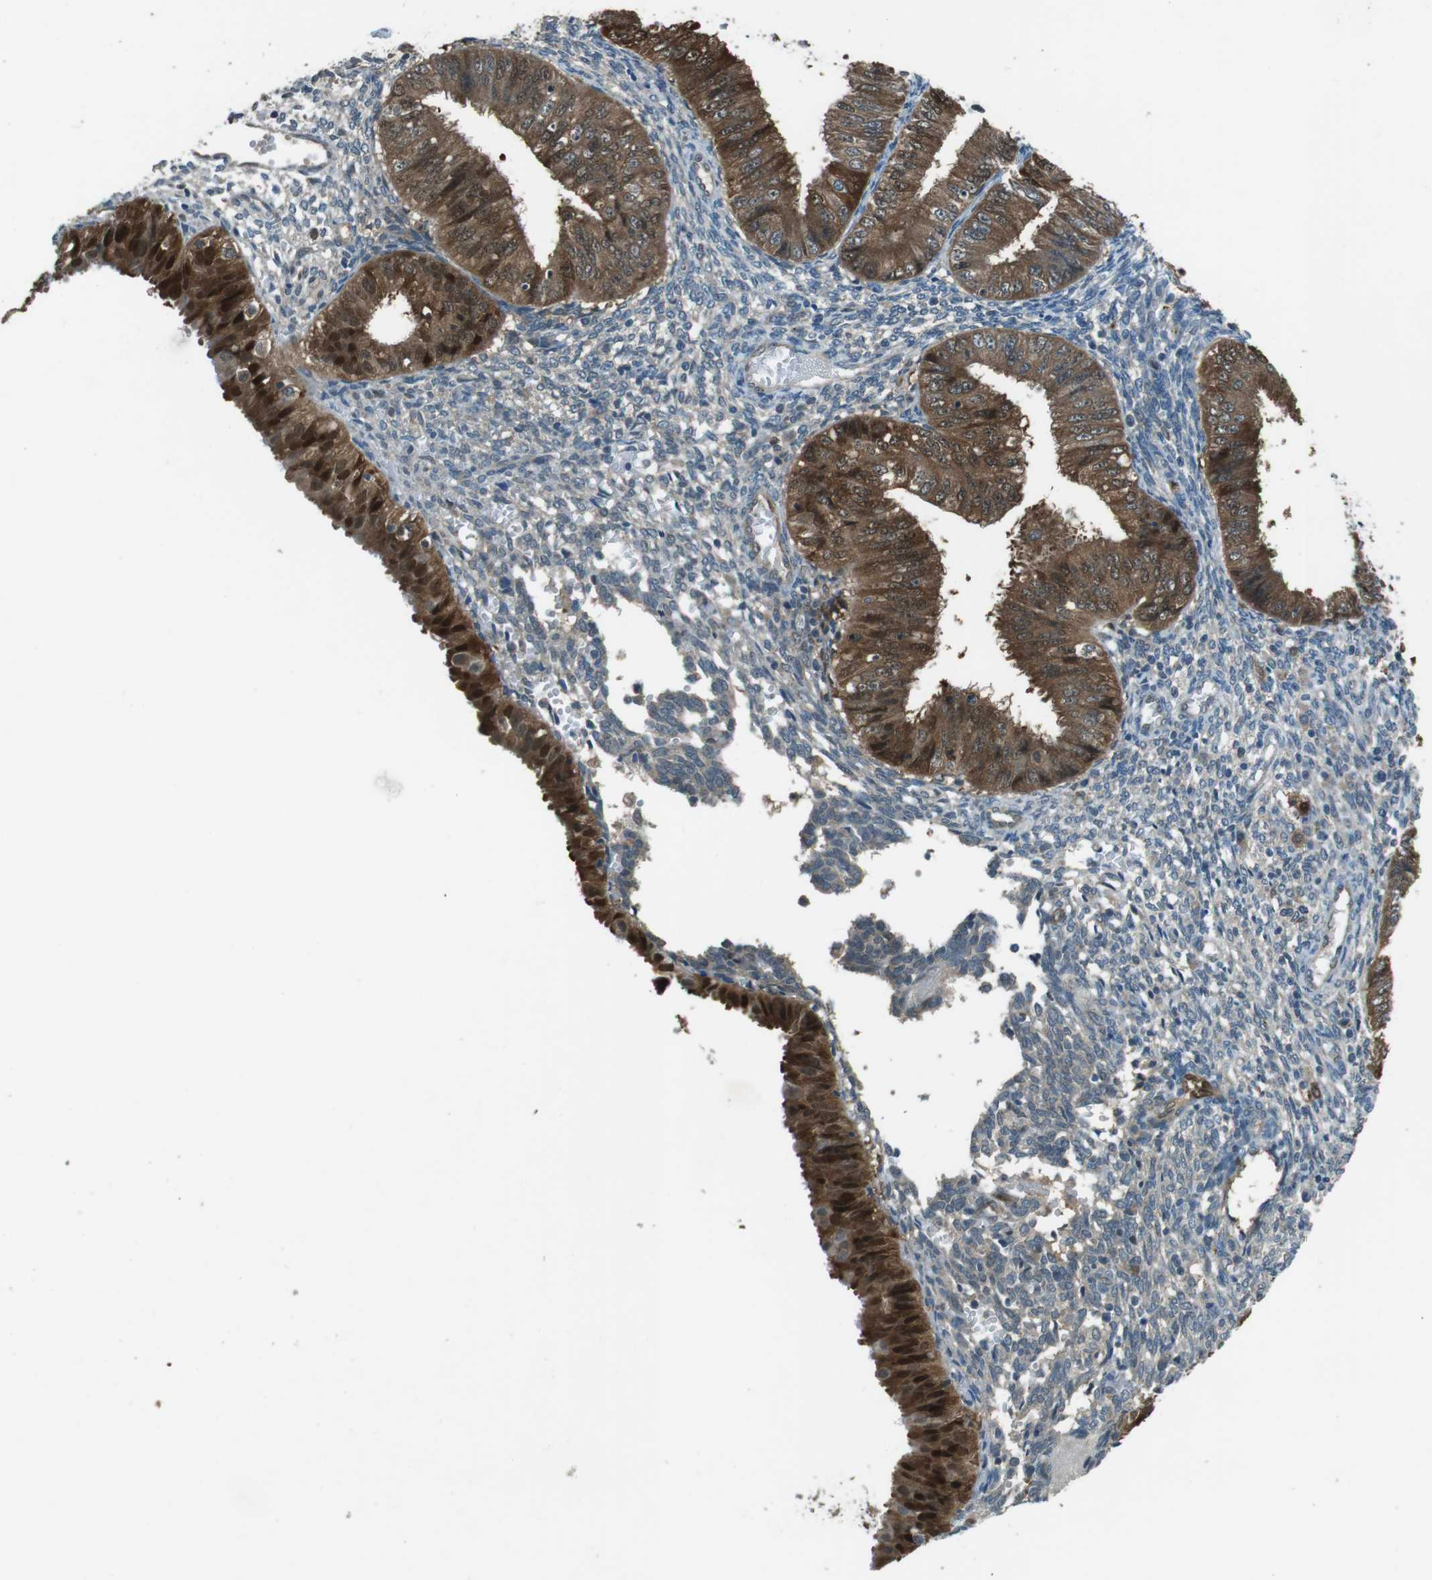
{"staining": {"intensity": "strong", "quantity": ">75%", "location": "cytoplasmic/membranous,nuclear"}, "tissue": "endometrial cancer", "cell_type": "Tumor cells", "image_type": "cancer", "snomed": [{"axis": "morphology", "description": "Normal tissue, NOS"}, {"axis": "morphology", "description": "Adenocarcinoma, NOS"}, {"axis": "topography", "description": "Endometrium"}], "caption": "Adenocarcinoma (endometrial) stained for a protein (brown) shows strong cytoplasmic/membranous and nuclear positive staining in approximately >75% of tumor cells.", "gene": "MFAP3", "patient": {"sex": "female", "age": 53}}